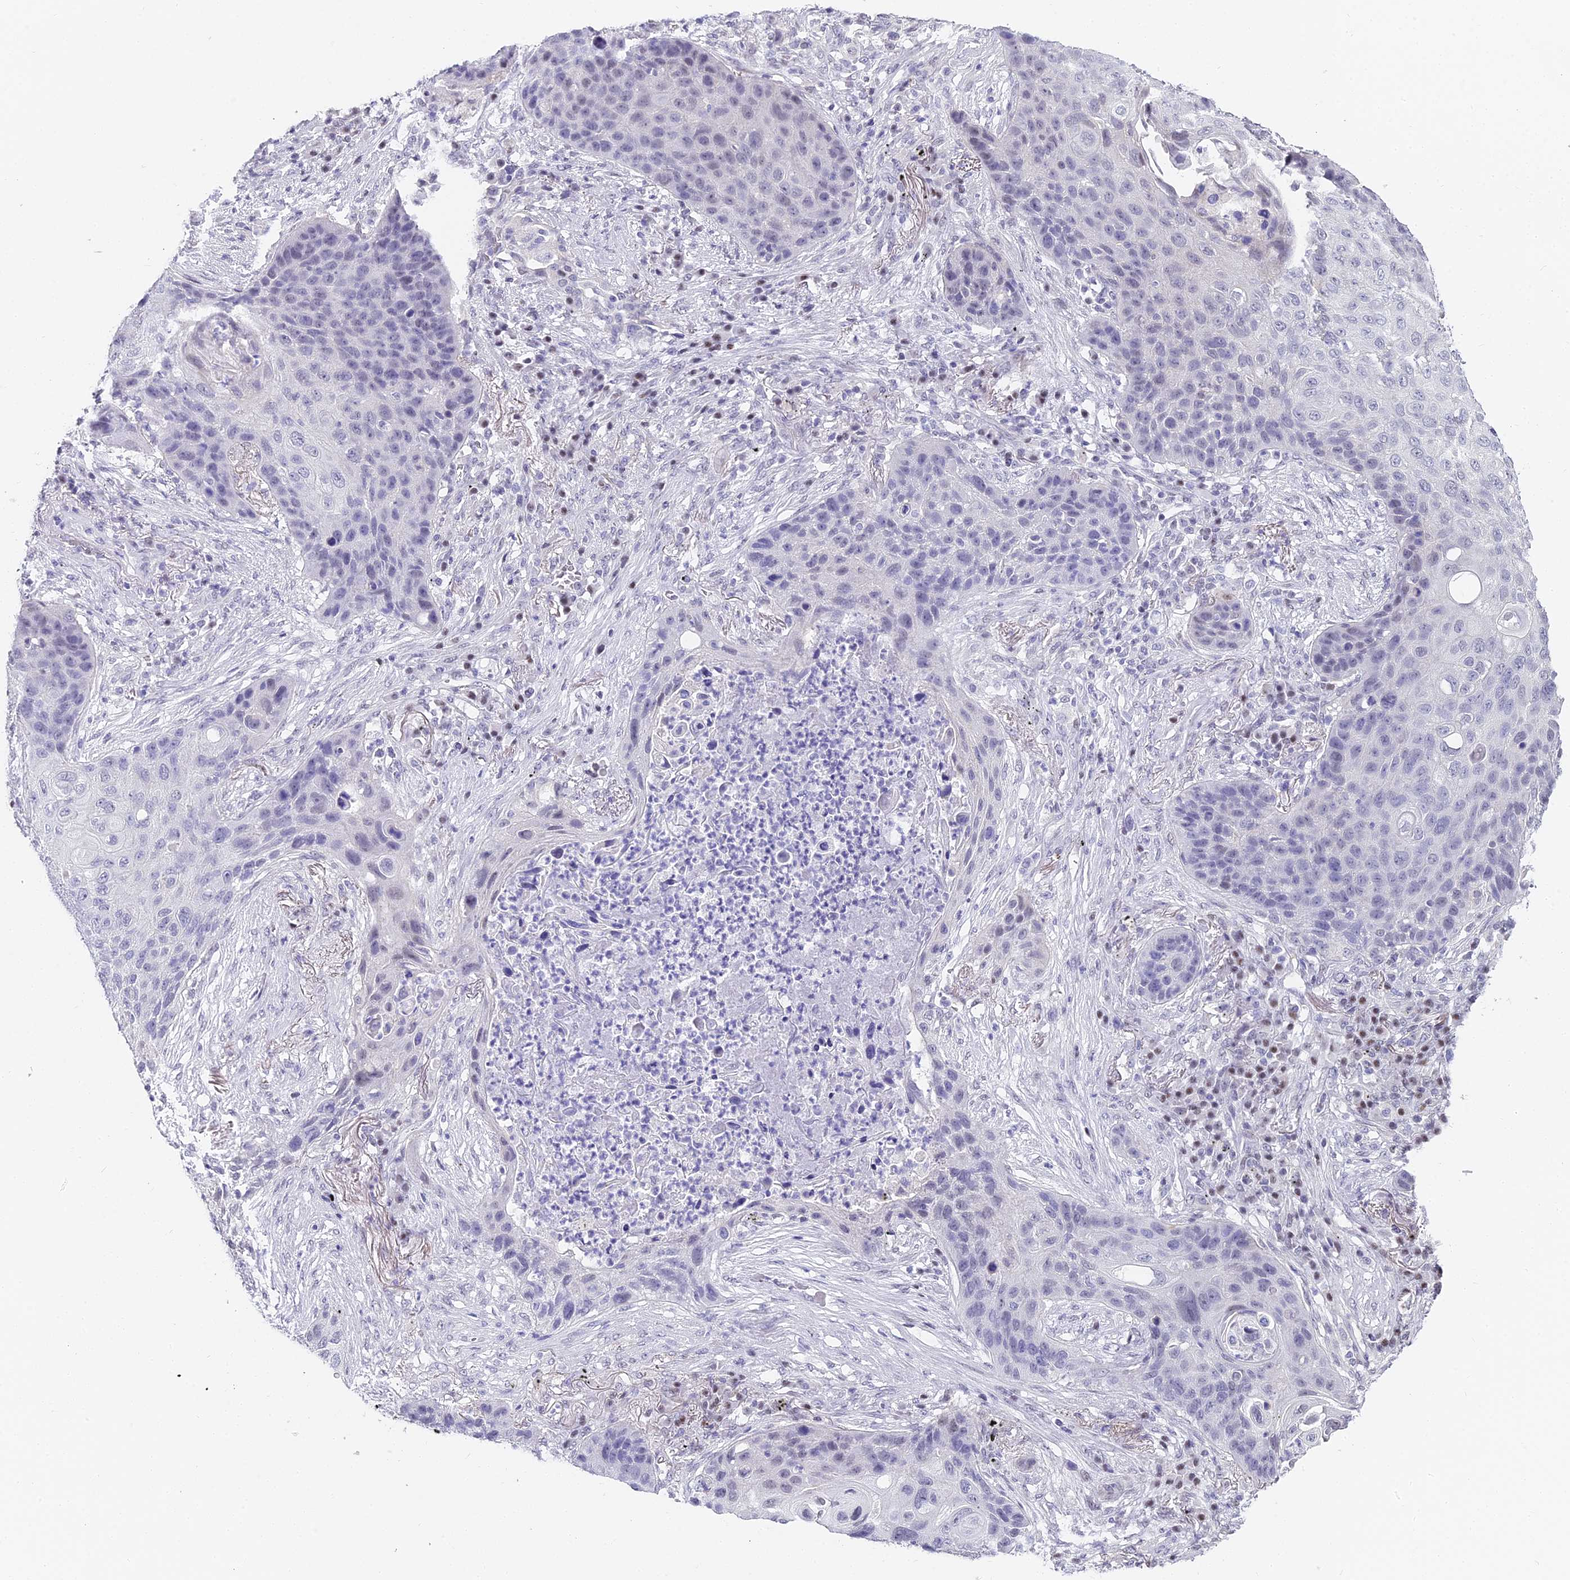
{"staining": {"intensity": "negative", "quantity": "none", "location": "none"}, "tissue": "lung cancer", "cell_type": "Tumor cells", "image_type": "cancer", "snomed": [{"axis": "morphology", "description": "Squamous cell carcinoma, NOS"}, {"axis": "topography", "description": "Lung"}], "caption": "There is no significant expression in tumor cells of squamous cell carcinoma (lung).", "gene": "ABHD14A-ACY1", "patient": {"sex": "female", "age": 63}}